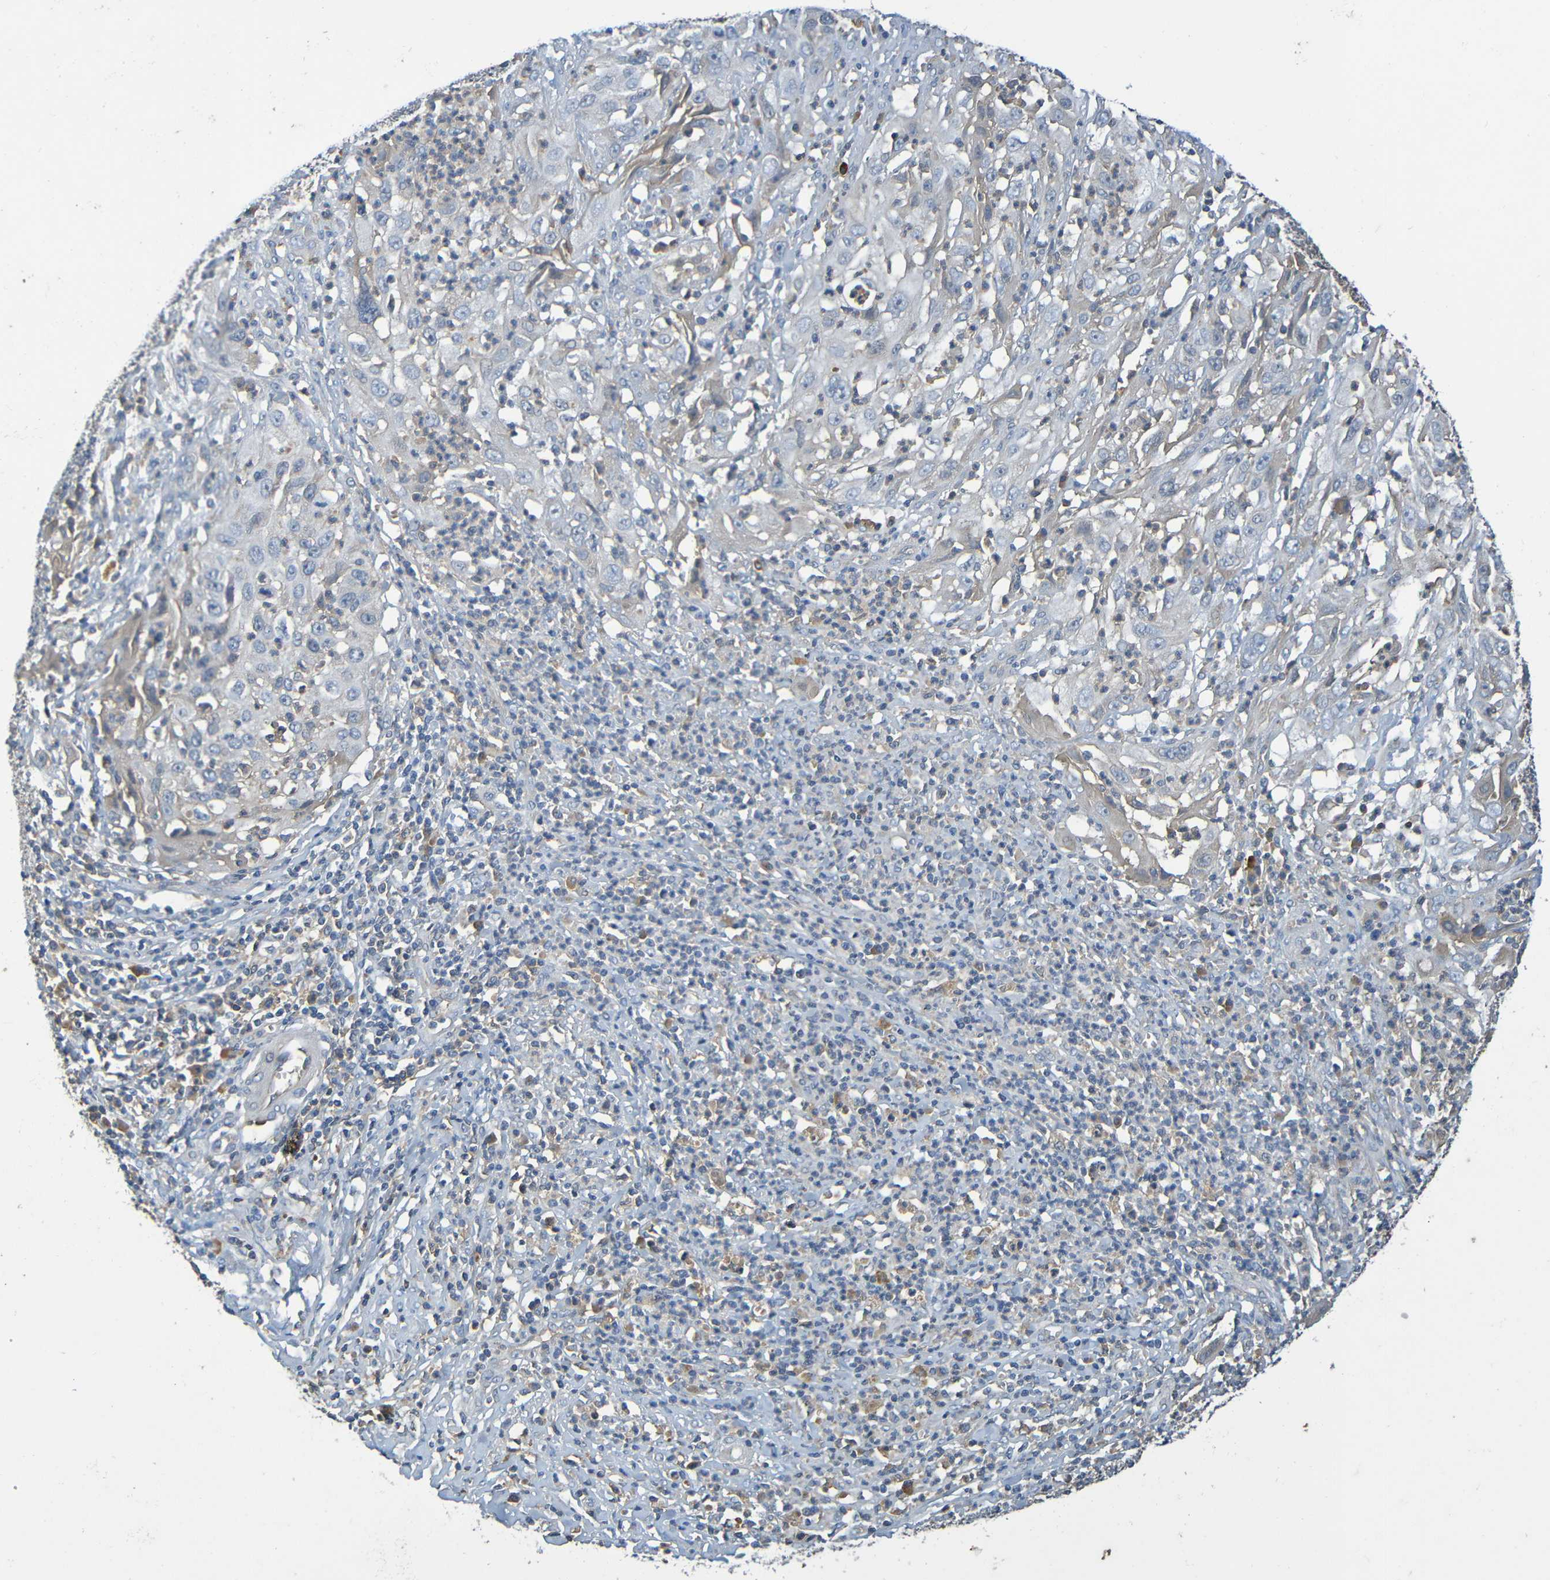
{"staining": {"intensity": "negative", "quantity": "none", "location": "none"}, "tissue": "cervical cancer", "cell_type": "Tumor cells", "image_type": "cancer", "snomed": [{"axis": "morphology", "description": "Squamous cell carcinoma, NOS"}, {"axis": "topography", "description": "Cervix"}], "caption": "A high-resolution photomicrograph shows immunohistochemistry (IHC) staining of cervical cancer, which reveals no significant expression in tumor cells.", "gene": "C1QA", "patient": {"sex": "female", "age": 32}}